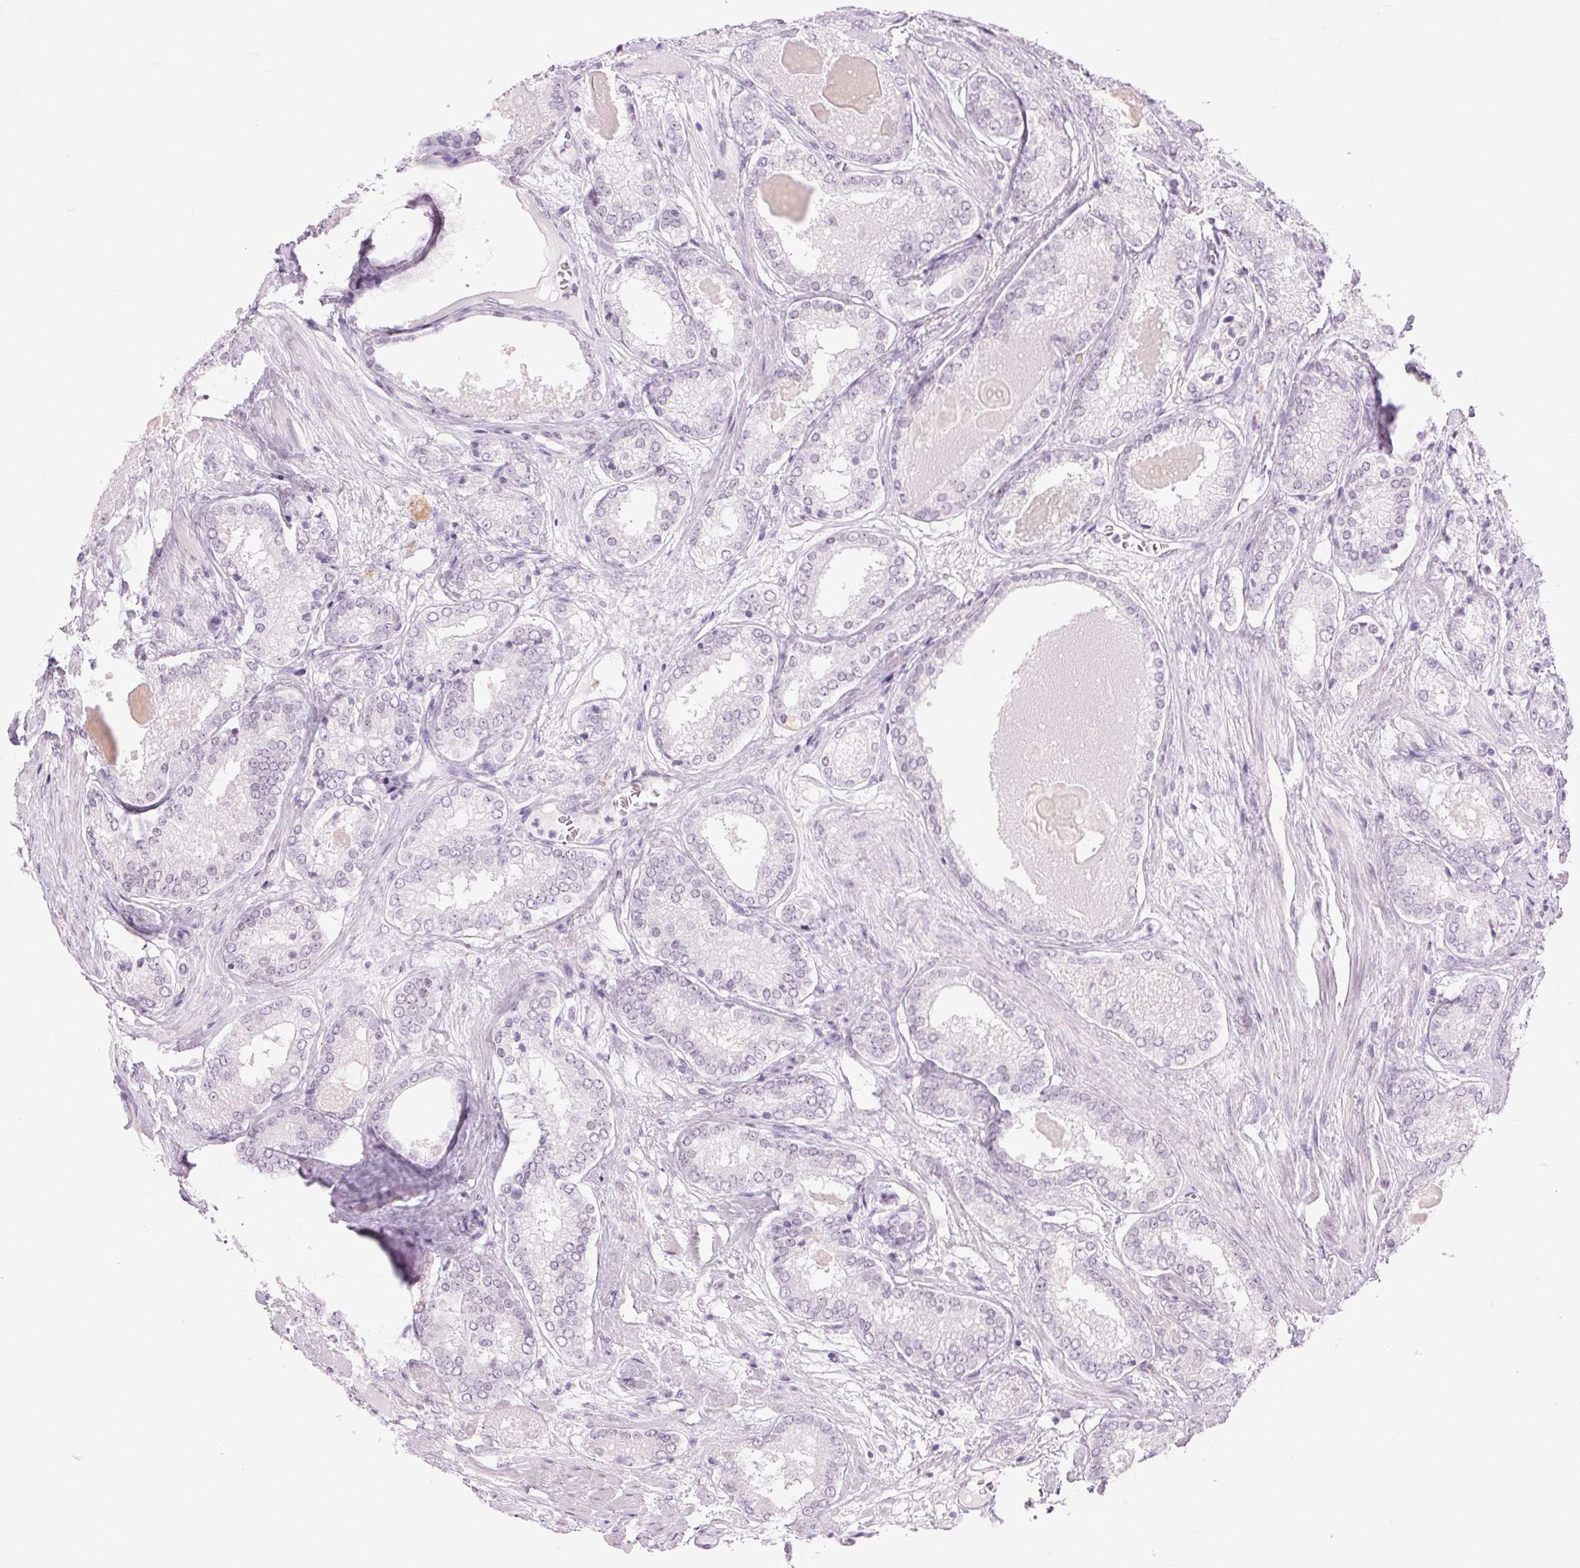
{"staining": {"intensity": "negative", "quantity": "none", "location": "none"}, "tissue": "prostate cancer", "cell_type": "Tumor cells", "image_type": "cancer", "snomed": [{"axis": "morphology", "description": "Adenocarcinoma, NOS"}, {"axis": "morphology", "description": "Adenocarcinoma, Low grade"}, {"axis": "topography", "description": "Prostate"}], "caption": "Immunohistochemical staining of human prostate cancer demonstrates no significant positivity in tumor cells. (DAB immunohistochemistry (IHC) visualized using brightfield microscopy, high magnification).", "gene": "BEND2", "patient": {"sex": "male", "age": 68}}